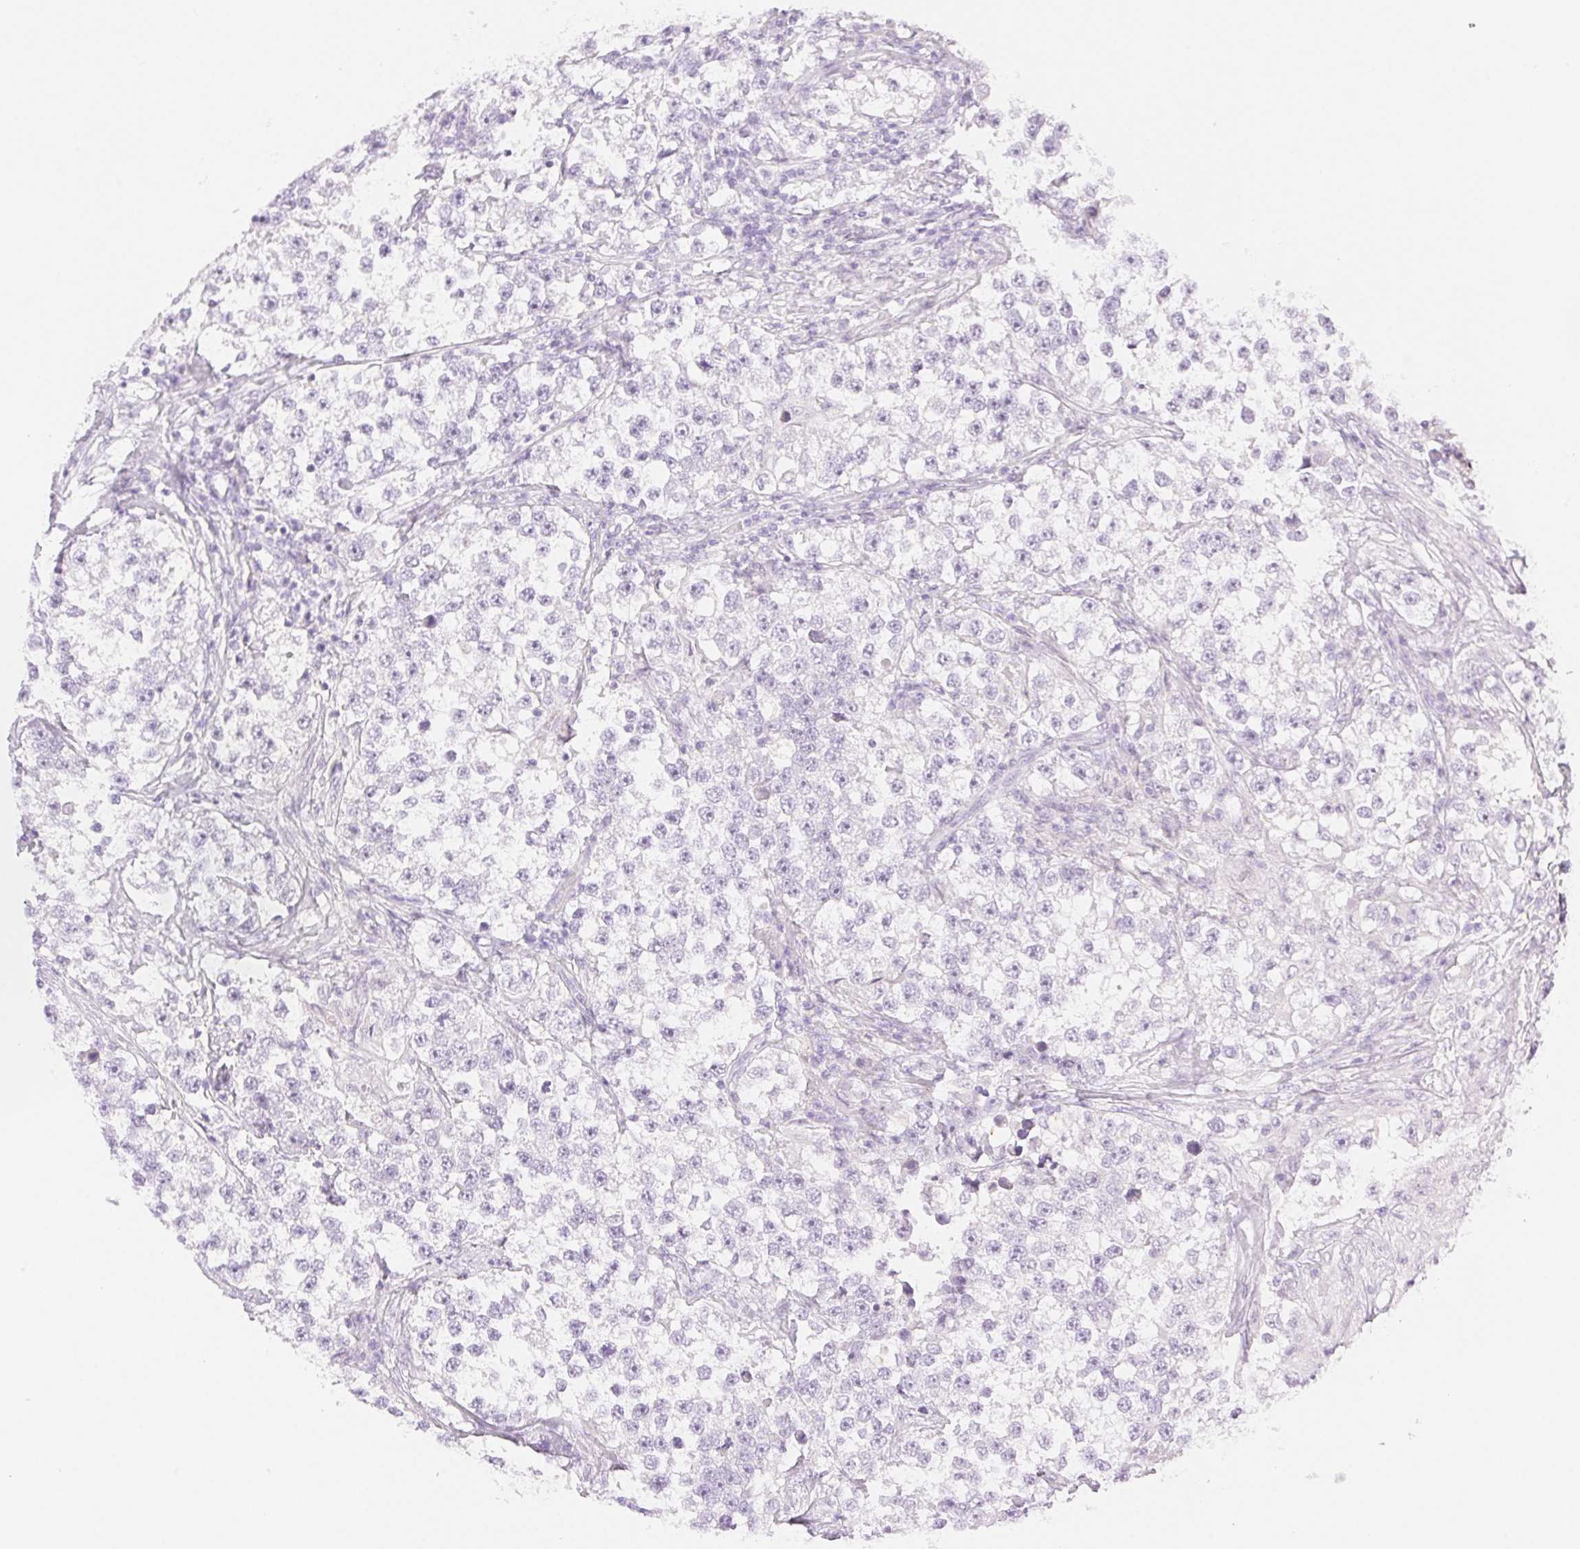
{"staining": {"intensity": "negative", "quantity": "none", "location": "none"}, "tissue": "testis cancer", "cell_type": "Tumor cells", "image_type": "cancer", "snomed": [{"axis": "morphology", "description": "Seminoma, NOS"}, {"axis": "topography", "description": "Testis"}], "caption": "The histopathology image shows no significant positivity in tumor cells of testis cancer.", "gene": "SPACA4", "patient": {"sex": "male", "age": 46}}